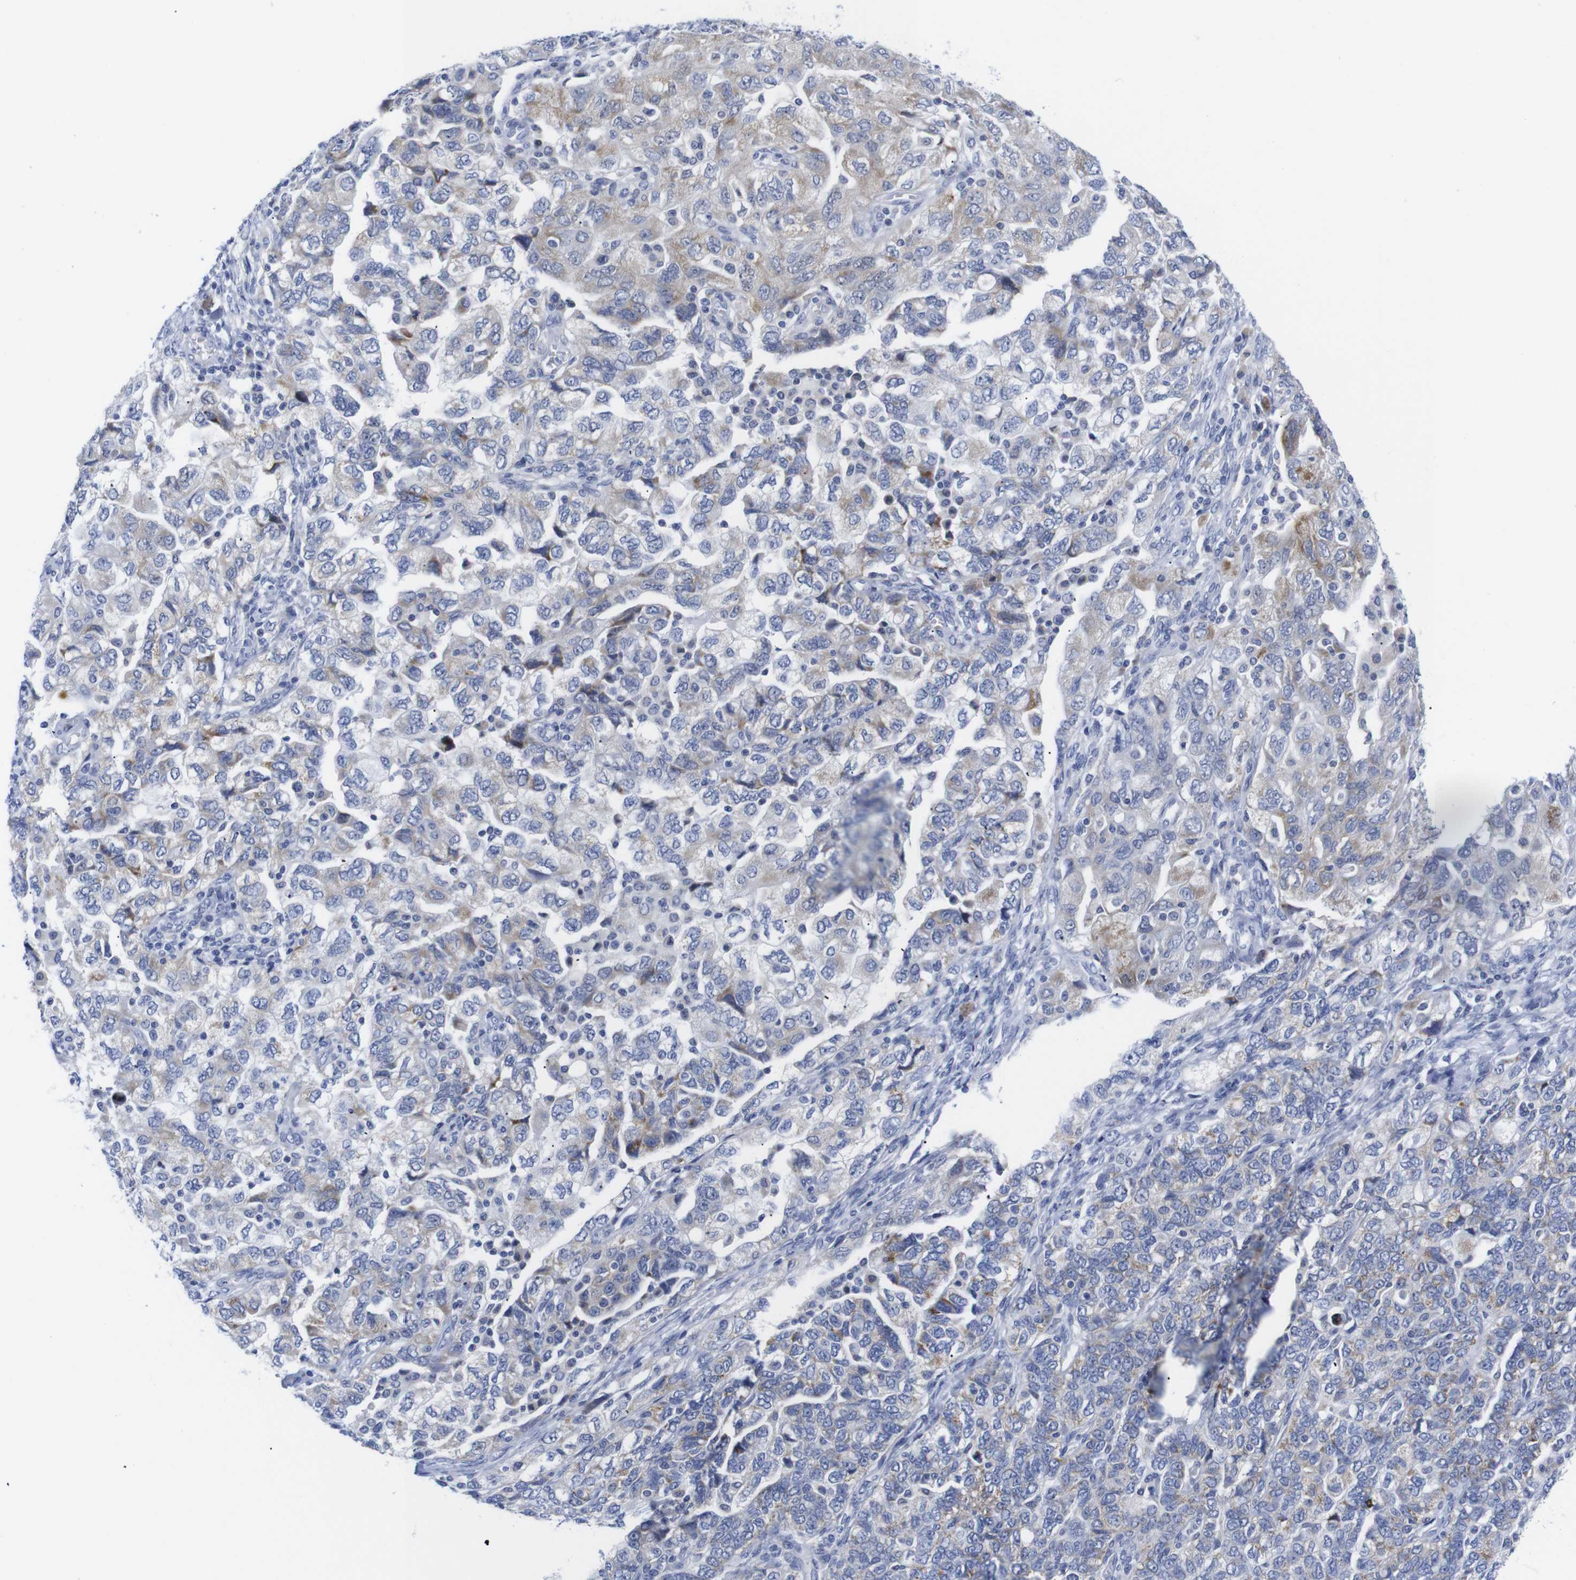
{"staining": {"intensity": "weak", "quantity": "25%-75%", "location": "cytoplasmic/membranous"}, "tissue": "ovarian cancer", "cell_type": "Tumor cells", "image_type": "cancer", "snomed": [{"axis": "morphology", "description": "Carcinoma, NOS"}, {"axis": "morphology", "description": "Cystadenocarcinoma, serous, NOS"}, {"axis": "topography", "description": "Ovary"}], "caption": "Human ovarian cancer stained with a brown dye displays weak cytoplasmic/membranous positive expression in about 25%-75% of tumor cells.", "gene": "LRRC55", "patient": {"sex": "female", "age": 69}}